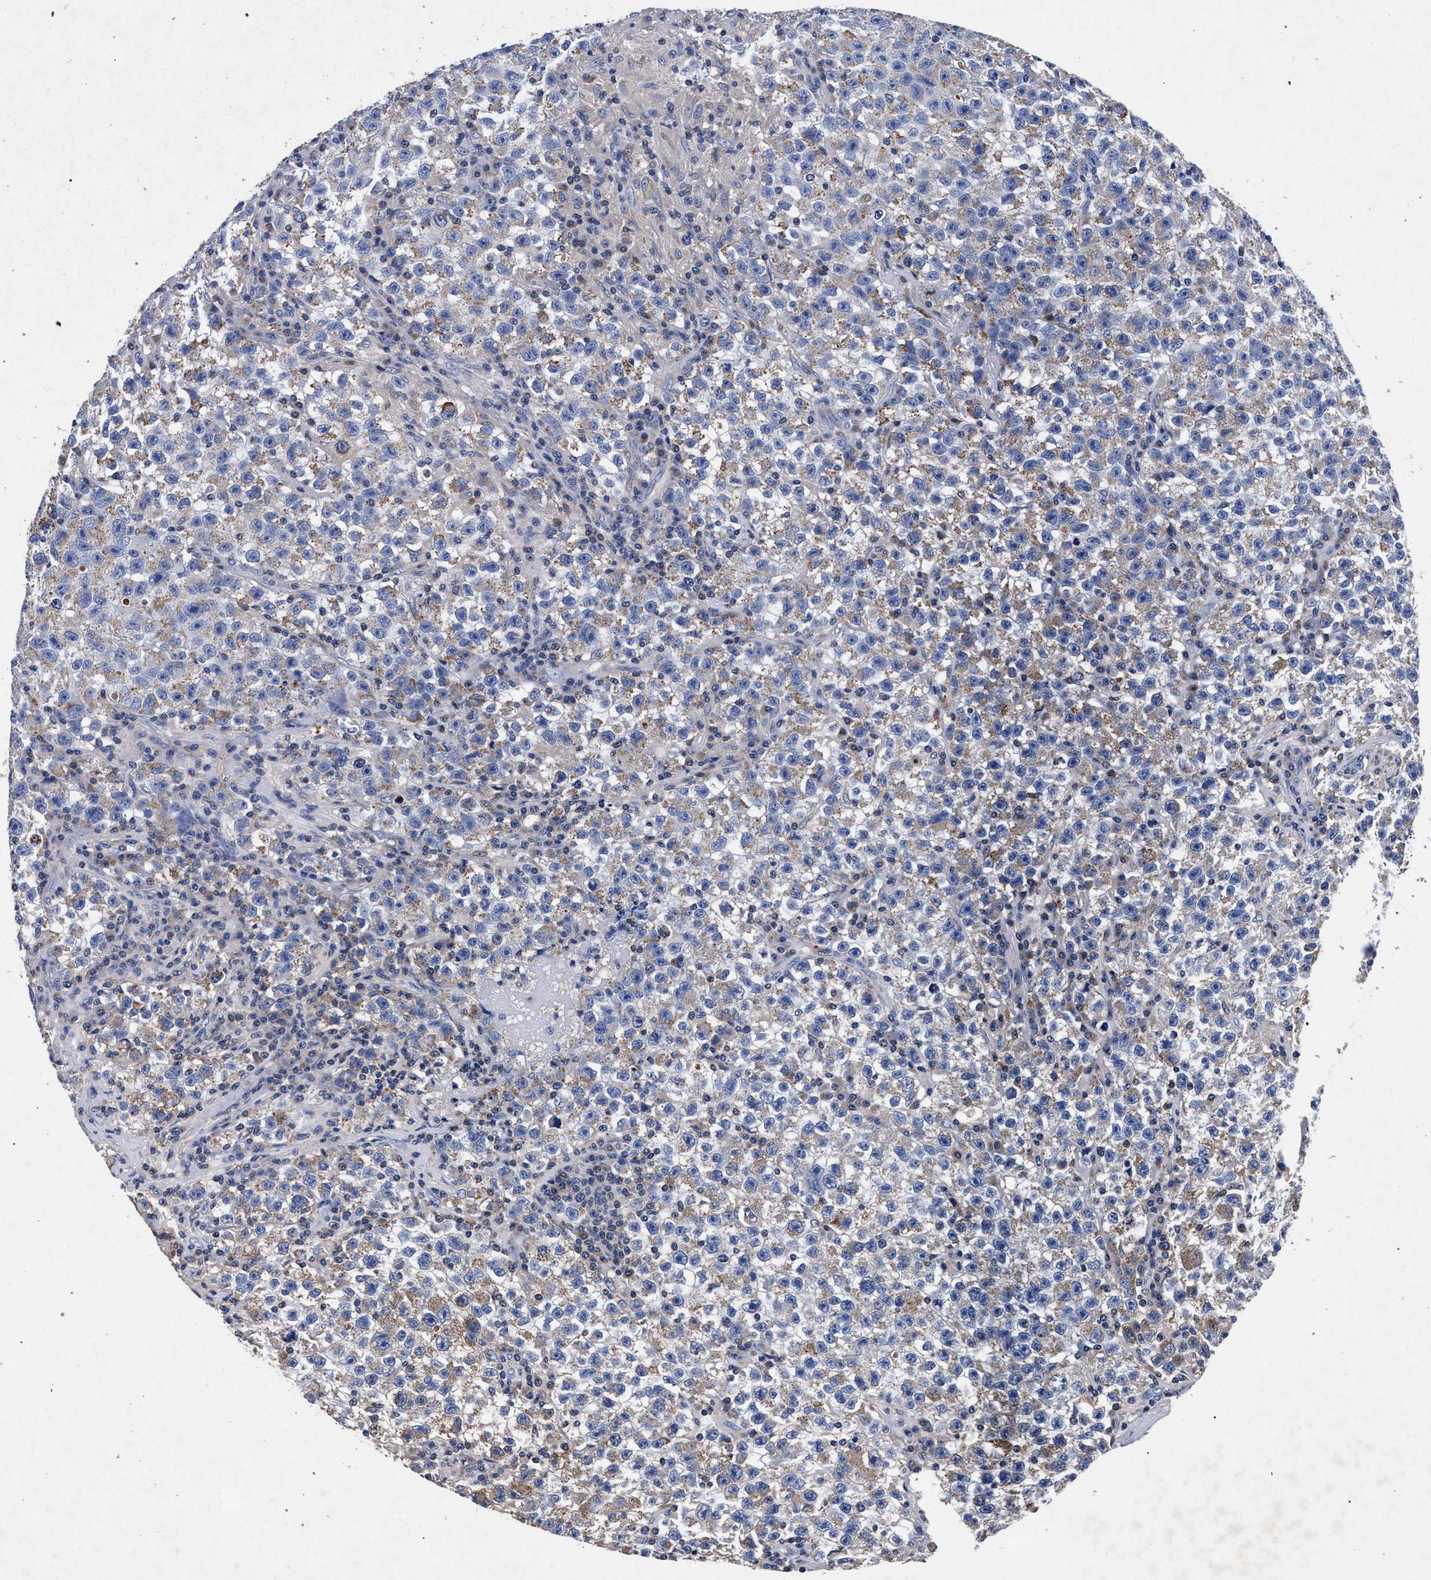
{"staining": {"intensity": "weak", "quantity": "25%-75%", "location": "cytoplasmic/membranous"}, "tissue": "testis cancer", "cell_type": "Tumor cells", "image_type": "cancer", "snomed": [{"axis": "morphology", "description": "Seminoma, NOS"}, {"axis": "topography", "description": "Testis"}], "caption": "Protein expression analysis of human testis cancer reveals weak cytoplasmic/membranous expression in about 25%-75% of tumor cells.", "gene": "HSD17B14", "patient": {"sex": "male", "age": 22}}